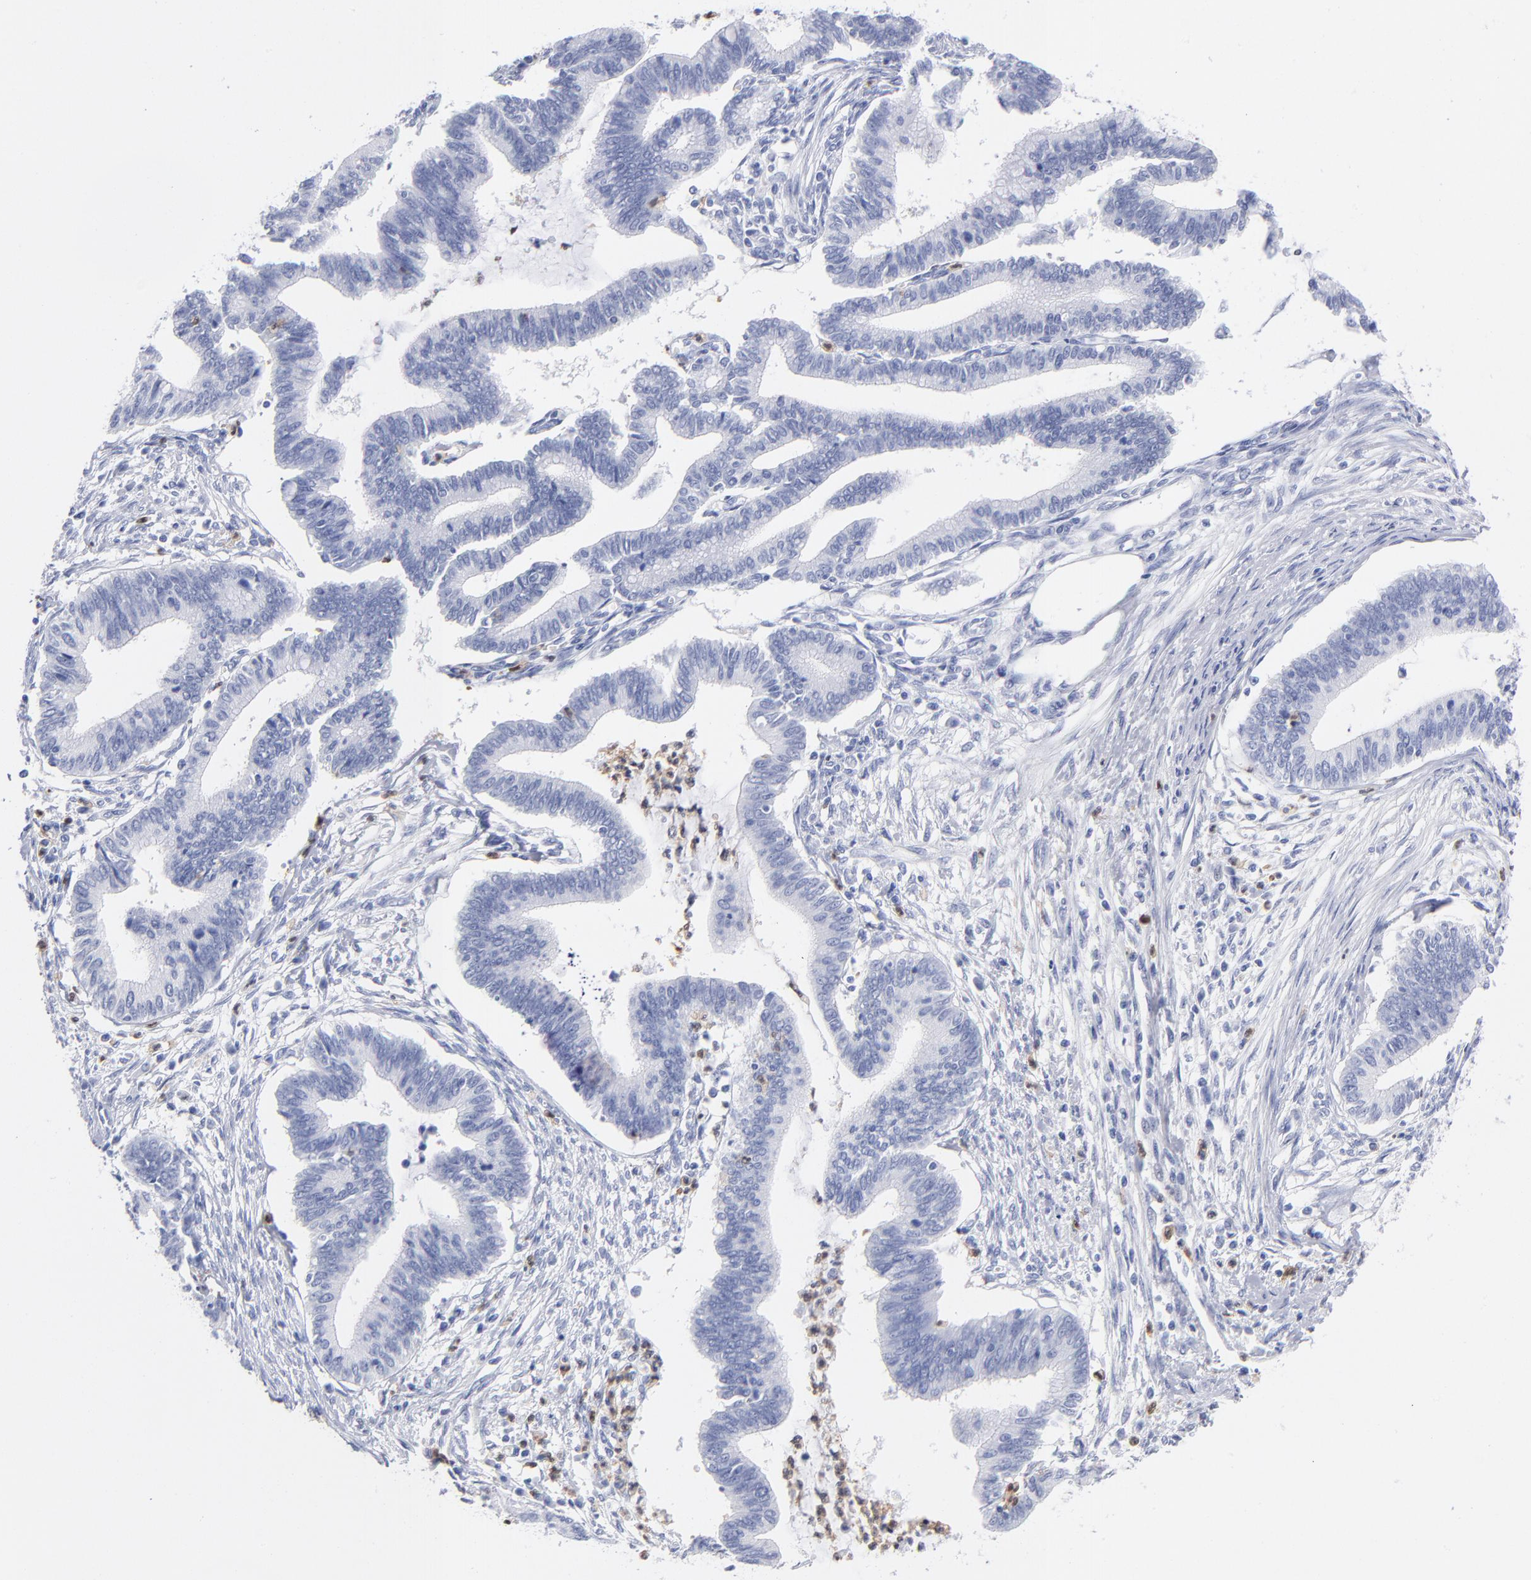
{"staining": {"intensity": "negative", "quantity": "none", "location": "none"}, "tissue": "cervical cancer", "cell_type": "Tumor cells", "image_type": "cancer", "snomed": [{"axis": "morphology", "description": "Adenocarcinoma, NOS"}, {"axis": "topography", "description": "Cervix"}], "caption": "High power microscopy micrograph of an immunohistochemistry (IHC) micrograph of adenocarcinoma (cervical), revealing no significant positivity in tumor cells. Nuclei are stained in blue.", "gene": "ARG1", "patient": {"sex": "female", "age": 36}}